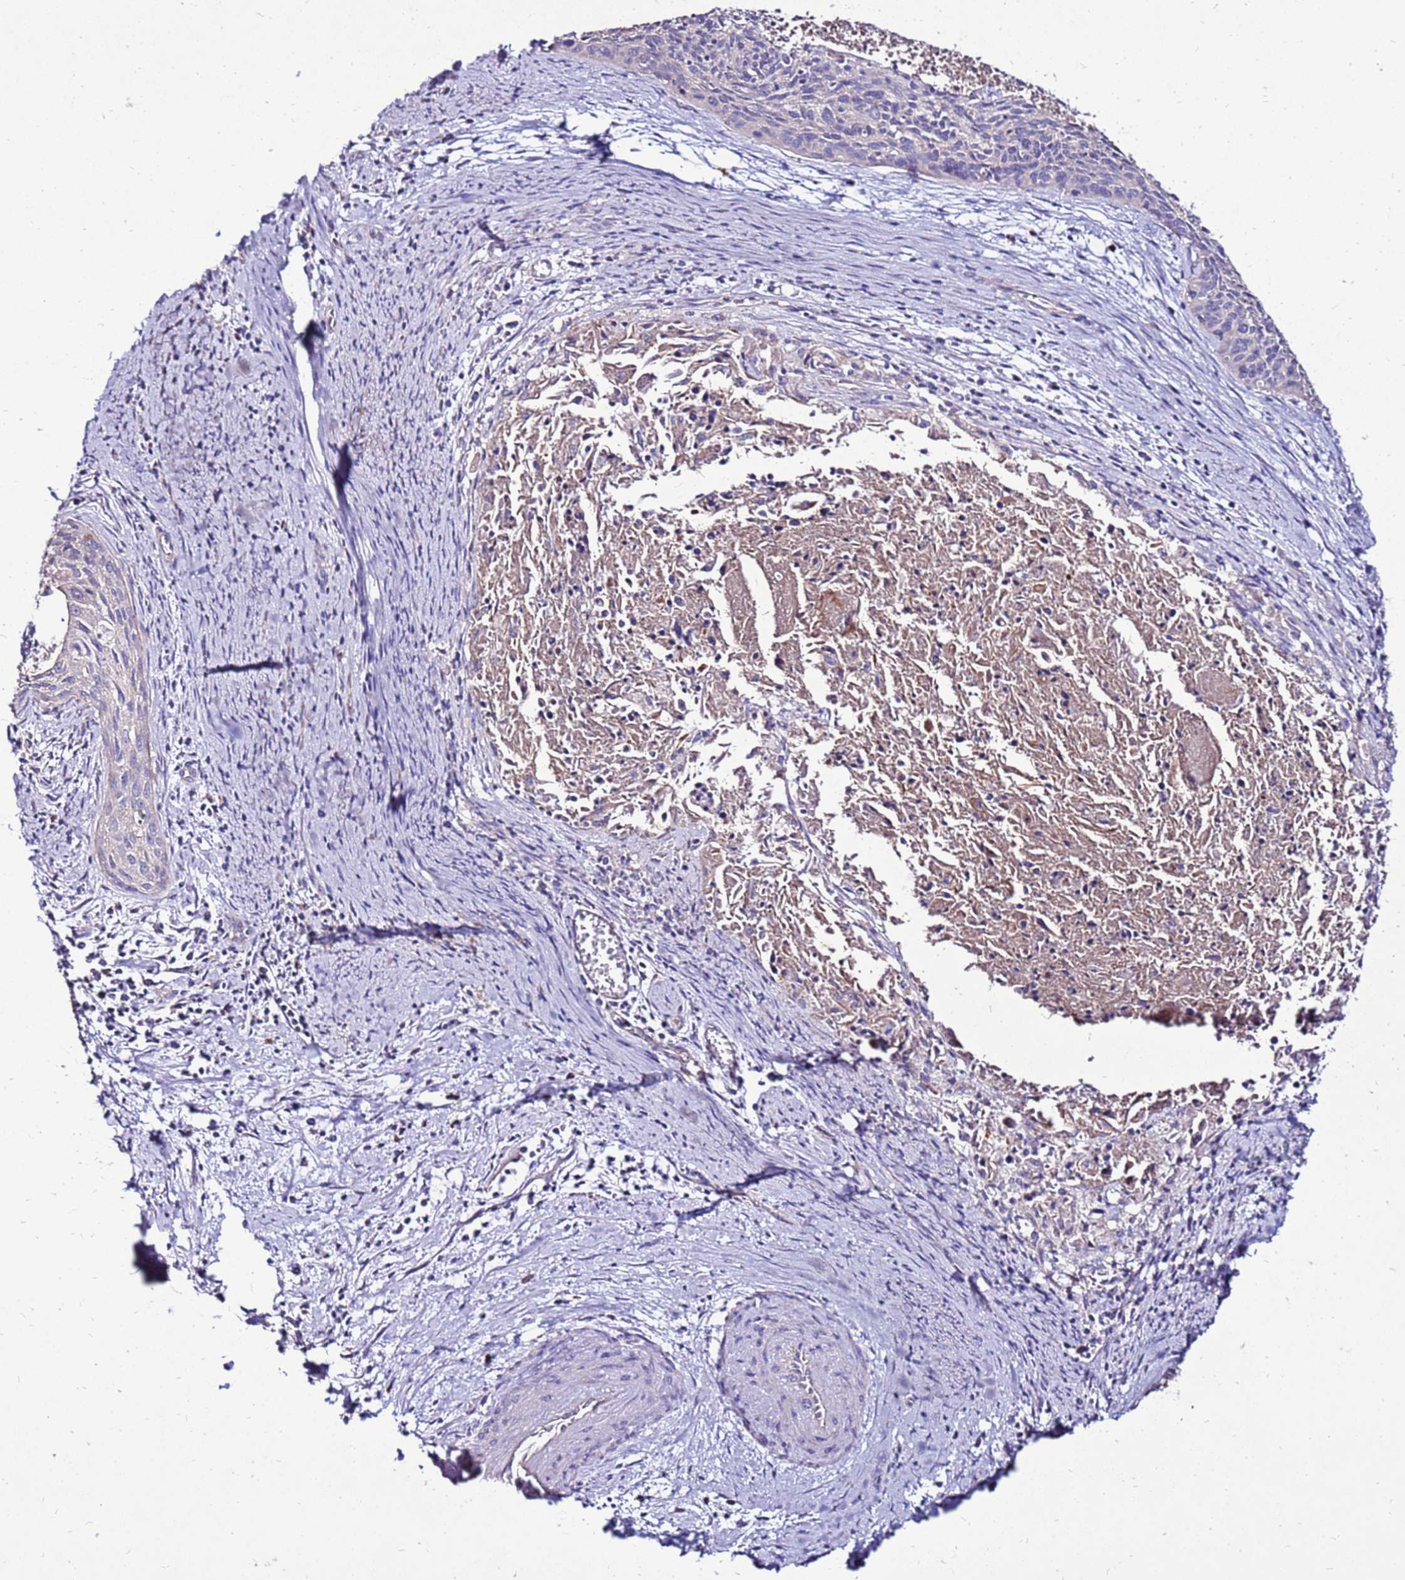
{"staining": {"intensity": "negative", "quantity": "none", "location": "none"}, "tissue": "cervical cancer", "cell_type": "Tumor cells", "image_type": "cancer", "snomed": [{"axis": "morphology", "description": "Squamous cell carcinoma, NOS"}, {"axis": "topography", "description": "Cervix"}], "caption": "Photomicrograph shows no protein positivity in tumor cells of cervical cancer tissue.", "gene": "TMEM106C", "patient": {"sex": "female", "age": 55}}